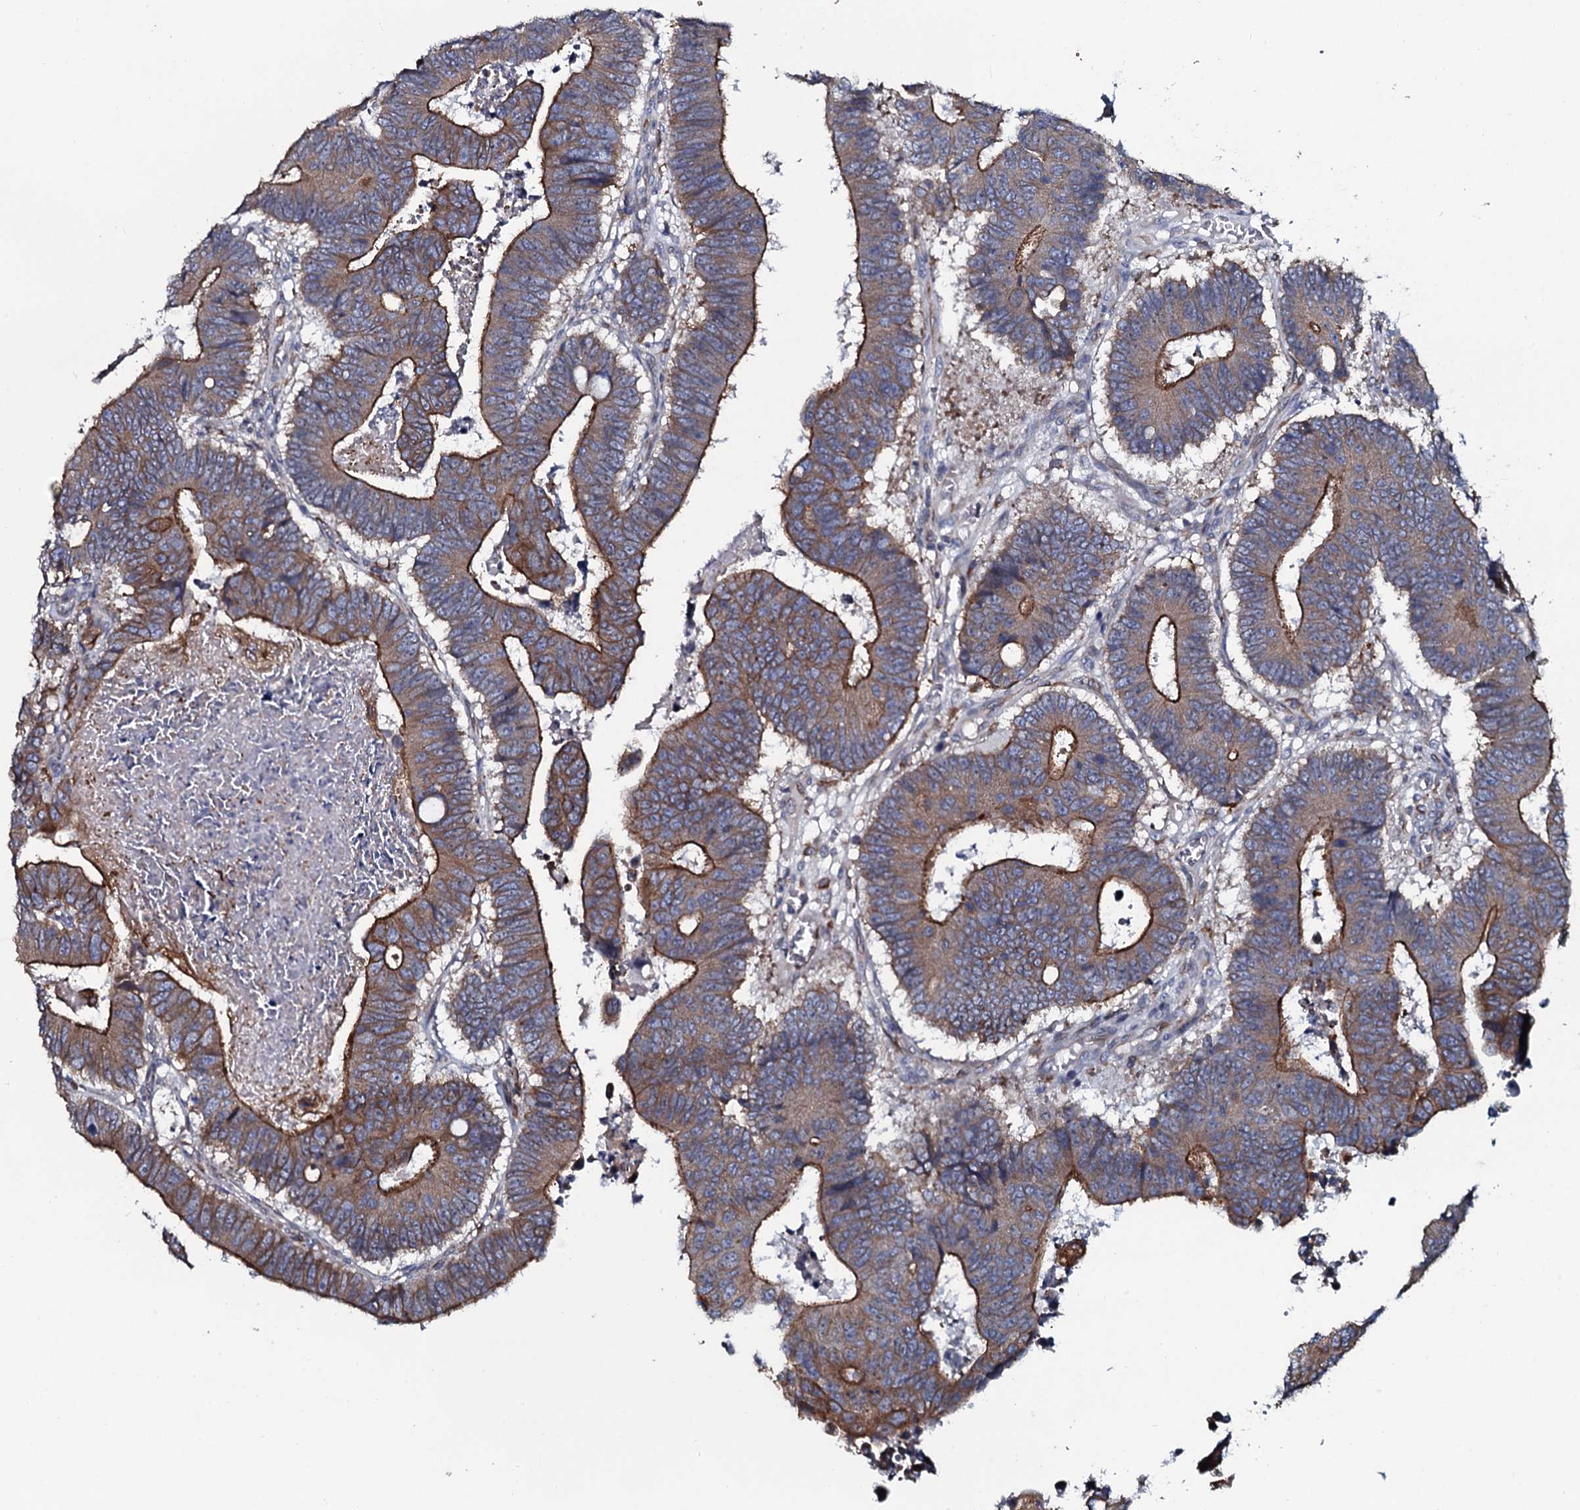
{"staining": {"intensity": "strong", "quantity": "25%-75%", "location": "cytoplasmic/membranous"}, "tissue": "colorectal cancer", "cell_type": "Tumor cells", "image_type": "cancer", "snomed": [{"axis": "morphology", "description": "Adenocarcinoma, NOS"}, {"axis": "topography", "description": "Rectum"}], "caption": "The histopathology image displays staining of colorectal adenocarcinoma, revealing strong cytoplasmic/membranous protein expression (brown color) within tumor cells.", "gene": "TMEM151A", "patient": {"sex": "male", "age": 84}}